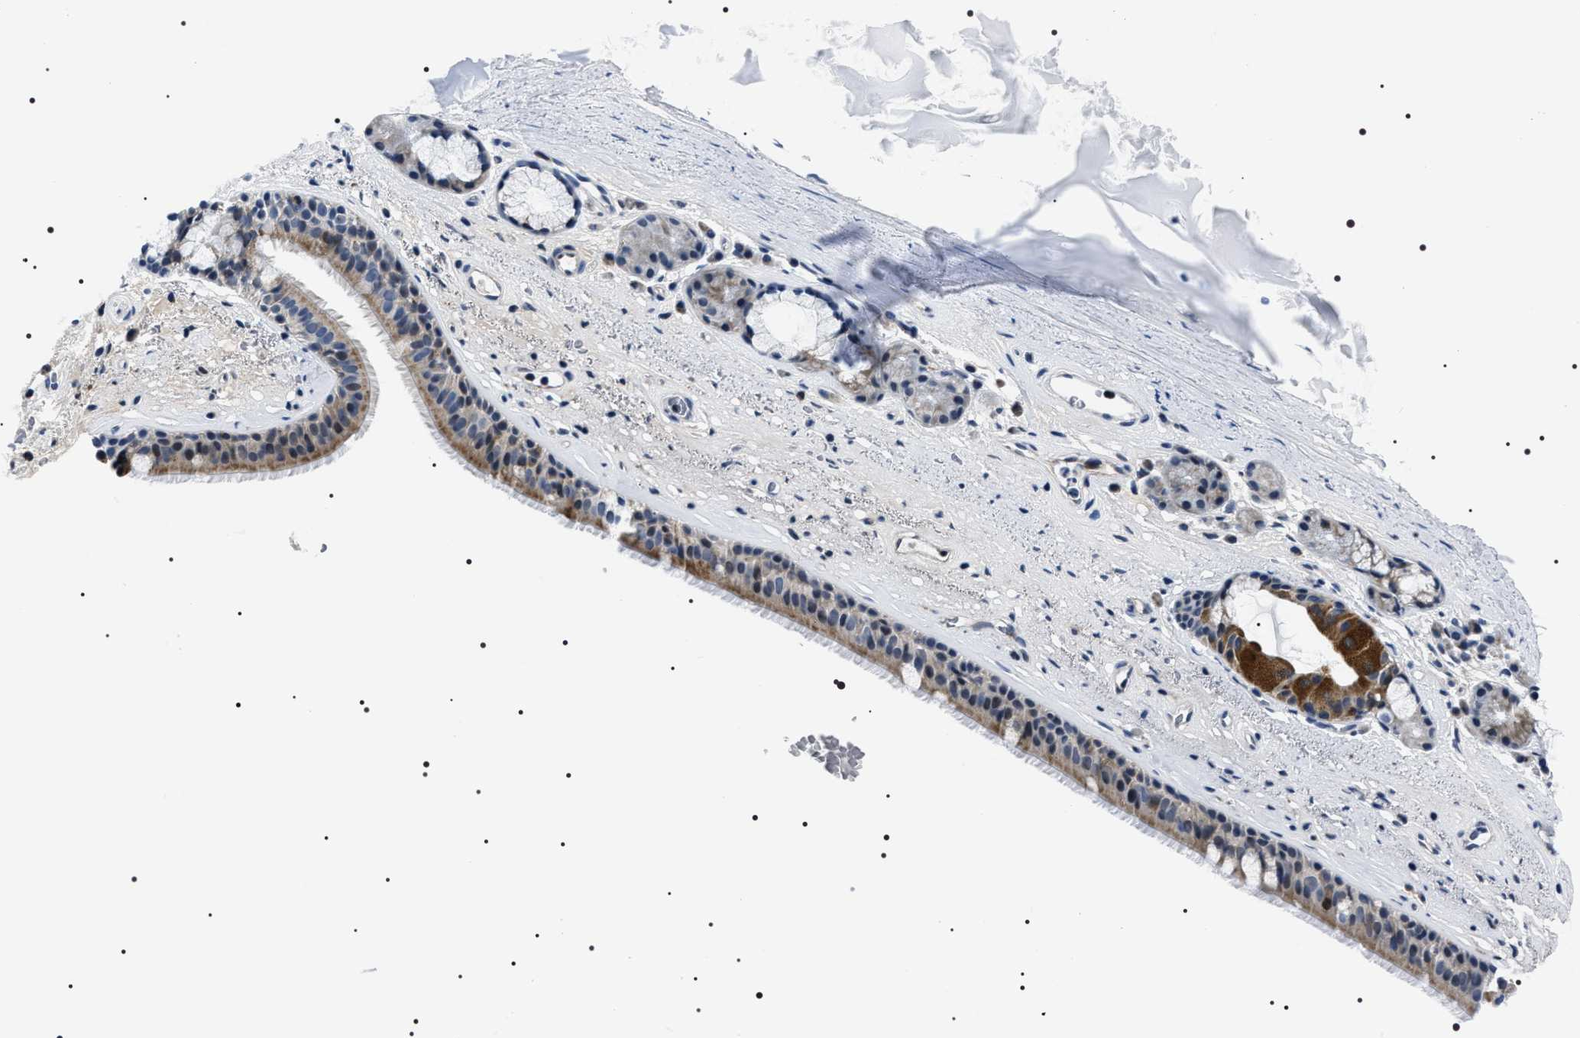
{"staining": {"intensity": "moderate", "quantity": ">75%", "location": "cytoplasmic/membranous"}, "tissue": "bronchus", "cell_type": "Respiratory epithelial cells", "image_type": "normal", "snomed": [{"axis": "morphology", "description": "Normal tissue, NOS"}, {"axis": "topography", "description": "Cartilage tissue"}], "caption": "This photomicrograph displays unremarkable bronchus stained with immunohistochemistry to label a protein in brown. The cytoplasmic/membranous of respiratory epithelial cells show moderate positivity for the protein. Nuclei are counter-stained blue.", "gene": "NTMT1", "patient": {"sex": "female", "age": 63}}